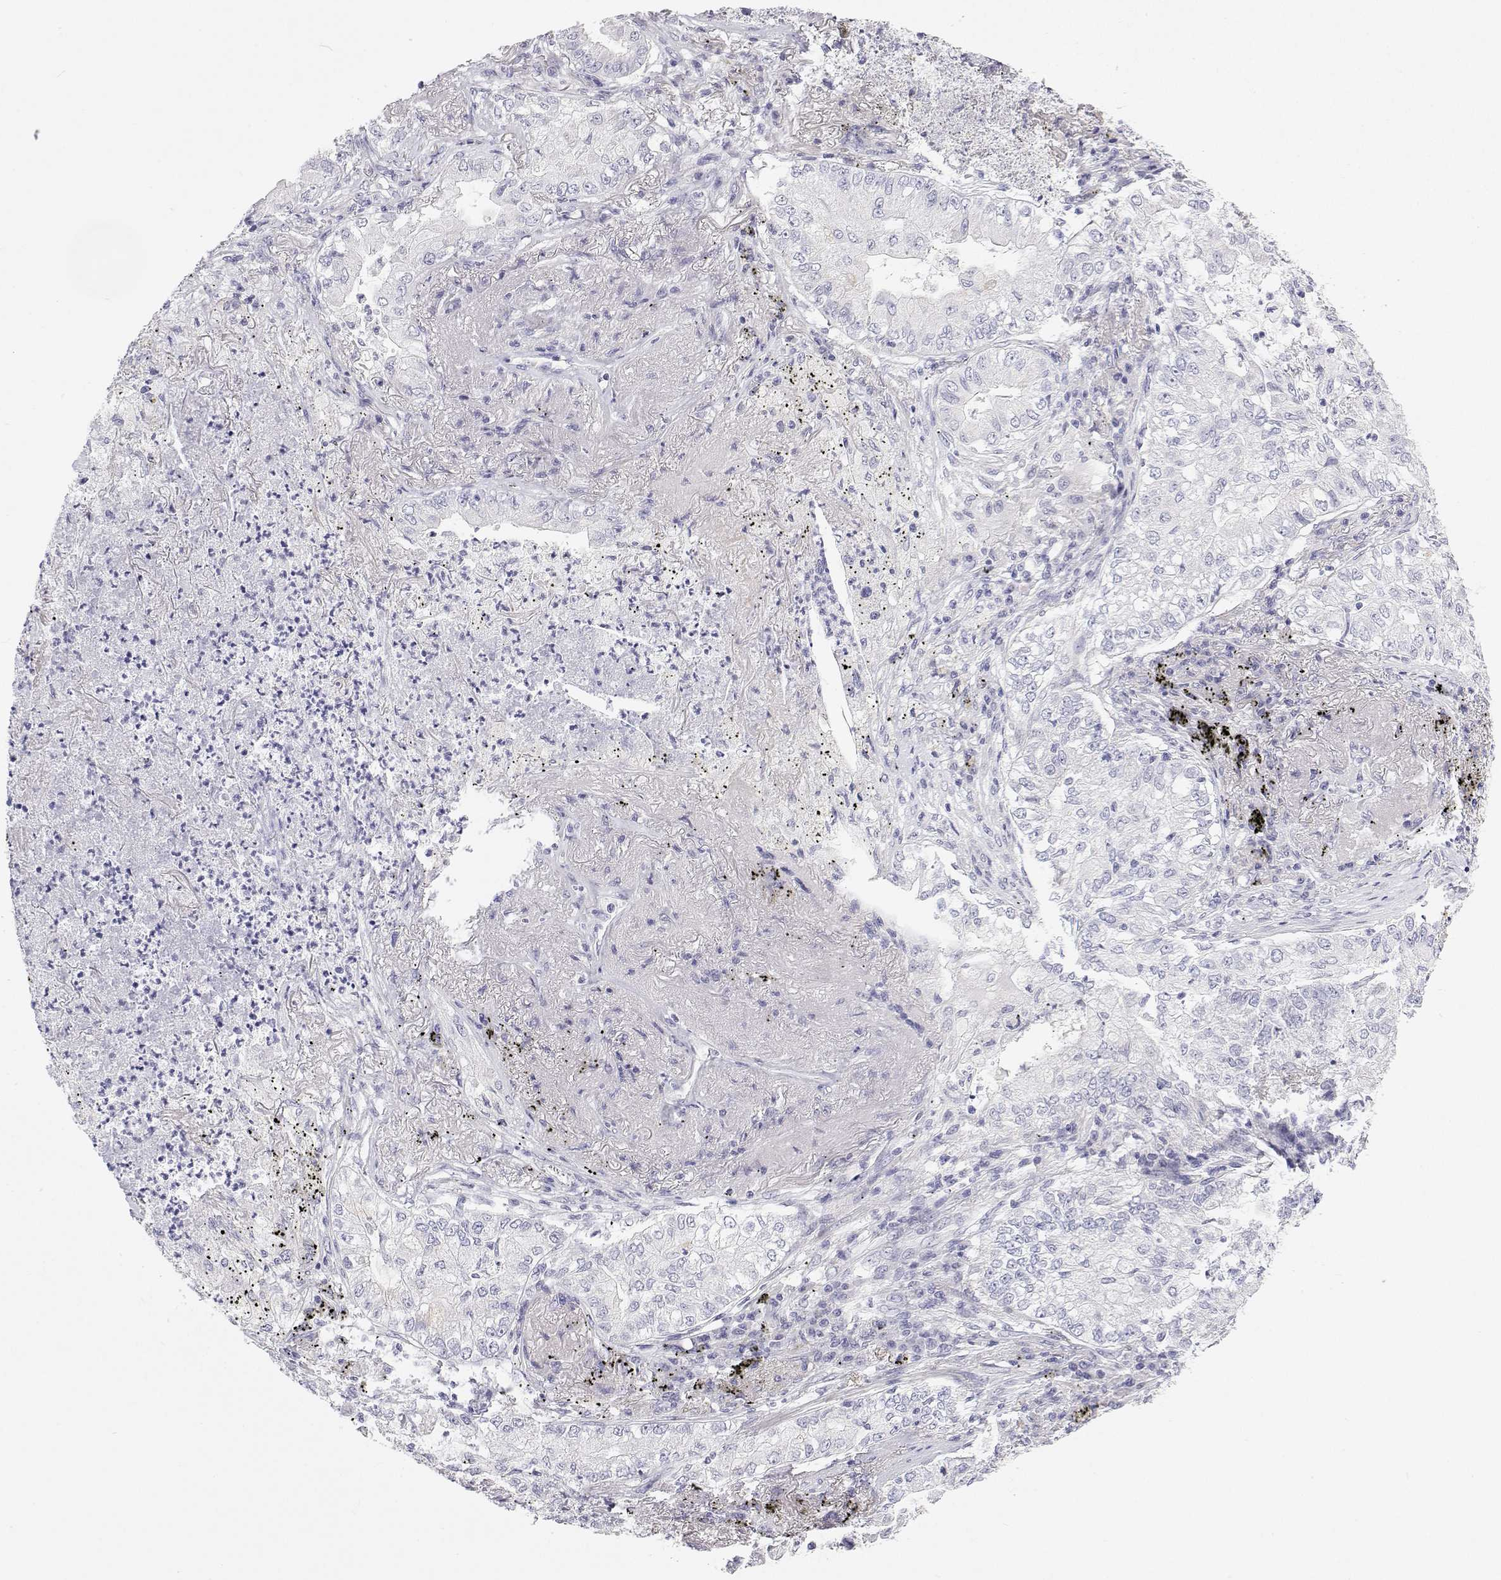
{"staining": {"intensity": "negative", "quantity": "none", "location": "none"}, "tissue": "lung cancer", "cell_type": "Tumor cells", "image_type": "cancer", "snomed": [{"axis": "morphology", "description": "Adenocarcinoma, NOS"}, {"axis": "topography", "description": "Lung"}], "caption": "Immunohistochemistry of lung cancer shows no positivity in tumor cells. (Brightfield microscopy of DAB immunohistochemistry at high magnification).", "gene": "ANKRD65", "patient": {"sex": "female", "age": 73}}